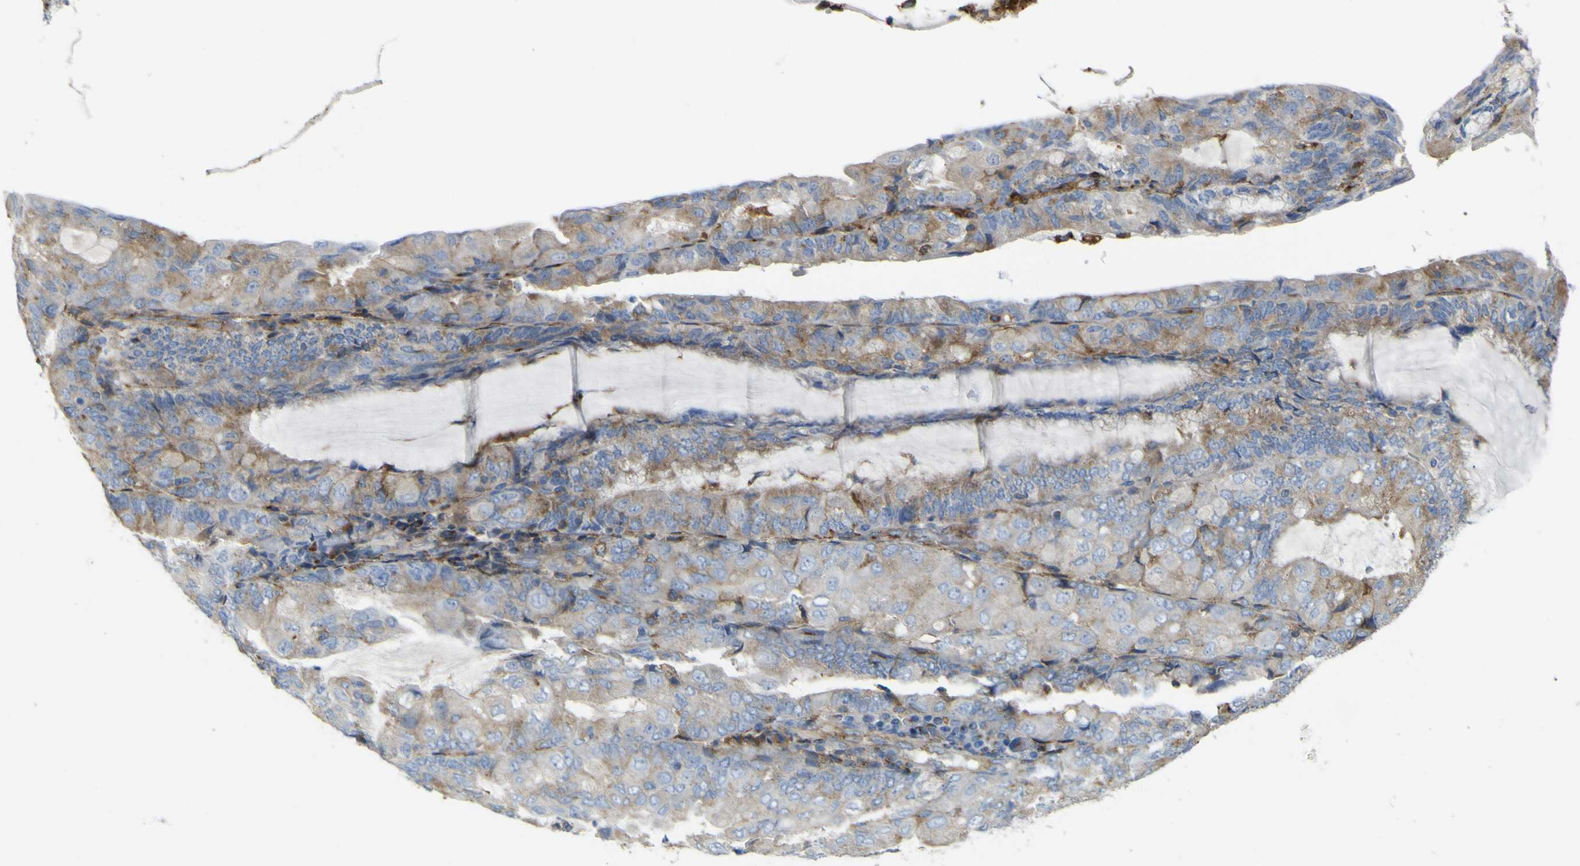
{"staining": {"intensity": "weak", "quantity": ">75%", "location": "cytoplasmic/membranous"}, "tissue": "endometrial cancer", "cell_type": "Tumor cells", "image_type": "cancer", "snomed": [{"axis": "morphology", "description": "Adenocarcinoma, NOS"}, {"axis": "topography", "description": "Endometrium"}], "caption": "Immunohistochemical staining of endometrial adenocarcinoma reveals low levels of weak cytoplasmic/membranous protein positivity in about >75% of tumor cells.", "gene": "IGF2R", "patient": {"sex": "female", "age": 81}}